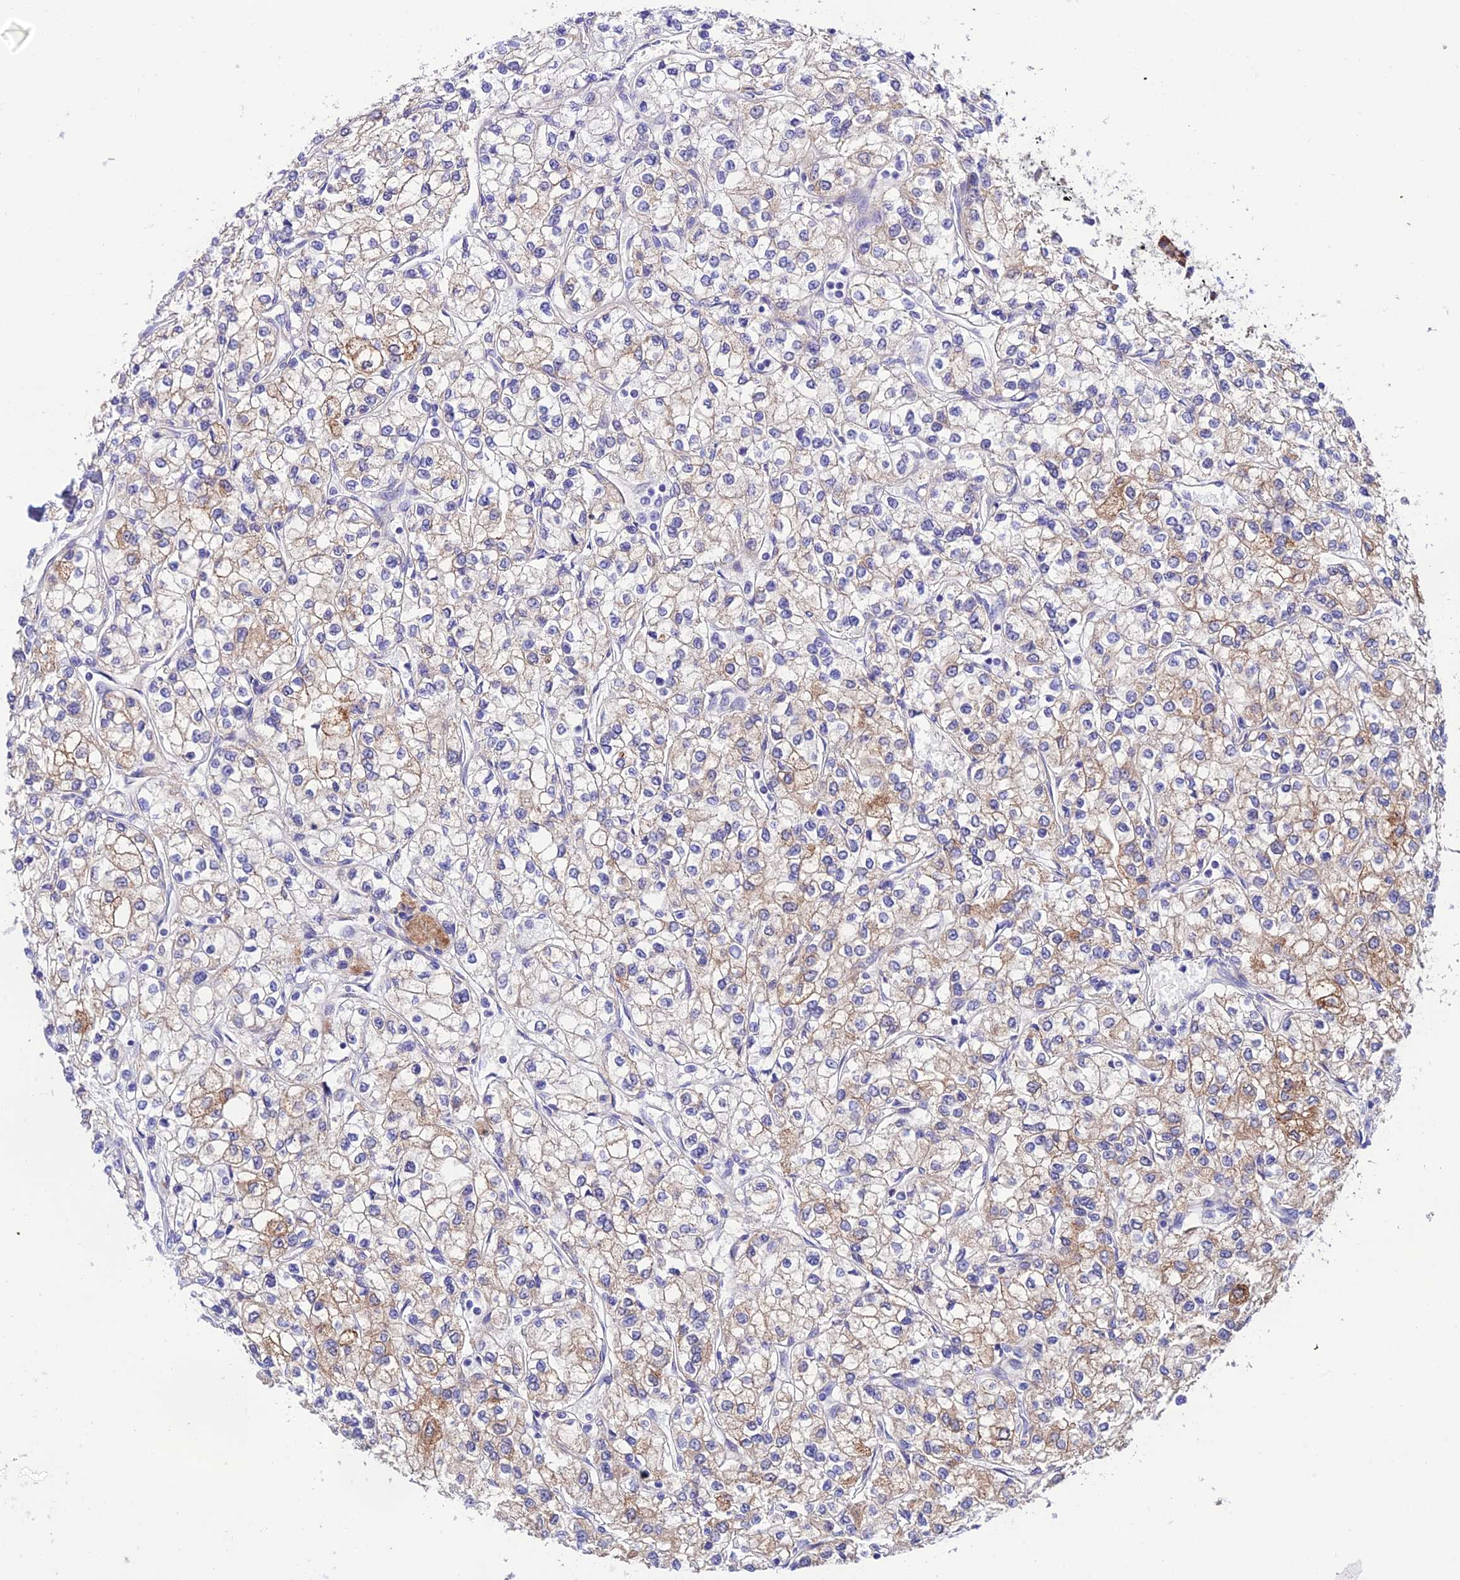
{"staining": {"intensity": "moderate", "quantity": "25%-75%", "location": "cytoplasmic/membranous"}, "tissue": "renal cancer", "cell_type": "Tumor cells", "image_type": "cancer", "snomed": [{"axis": "morphology", "description": "Adenocarcinoma, NOS"}, {"axis": "topography", "description": "Kidney"}], "caption": "This image displays immunohistochemistry staining of human renal cancer, with medium moderate cytoplasmic/membranous staining in about 25%-75% of tumor cells.", "gene": "LACTB2", "patient": {"sex": "male", "age": 80}}